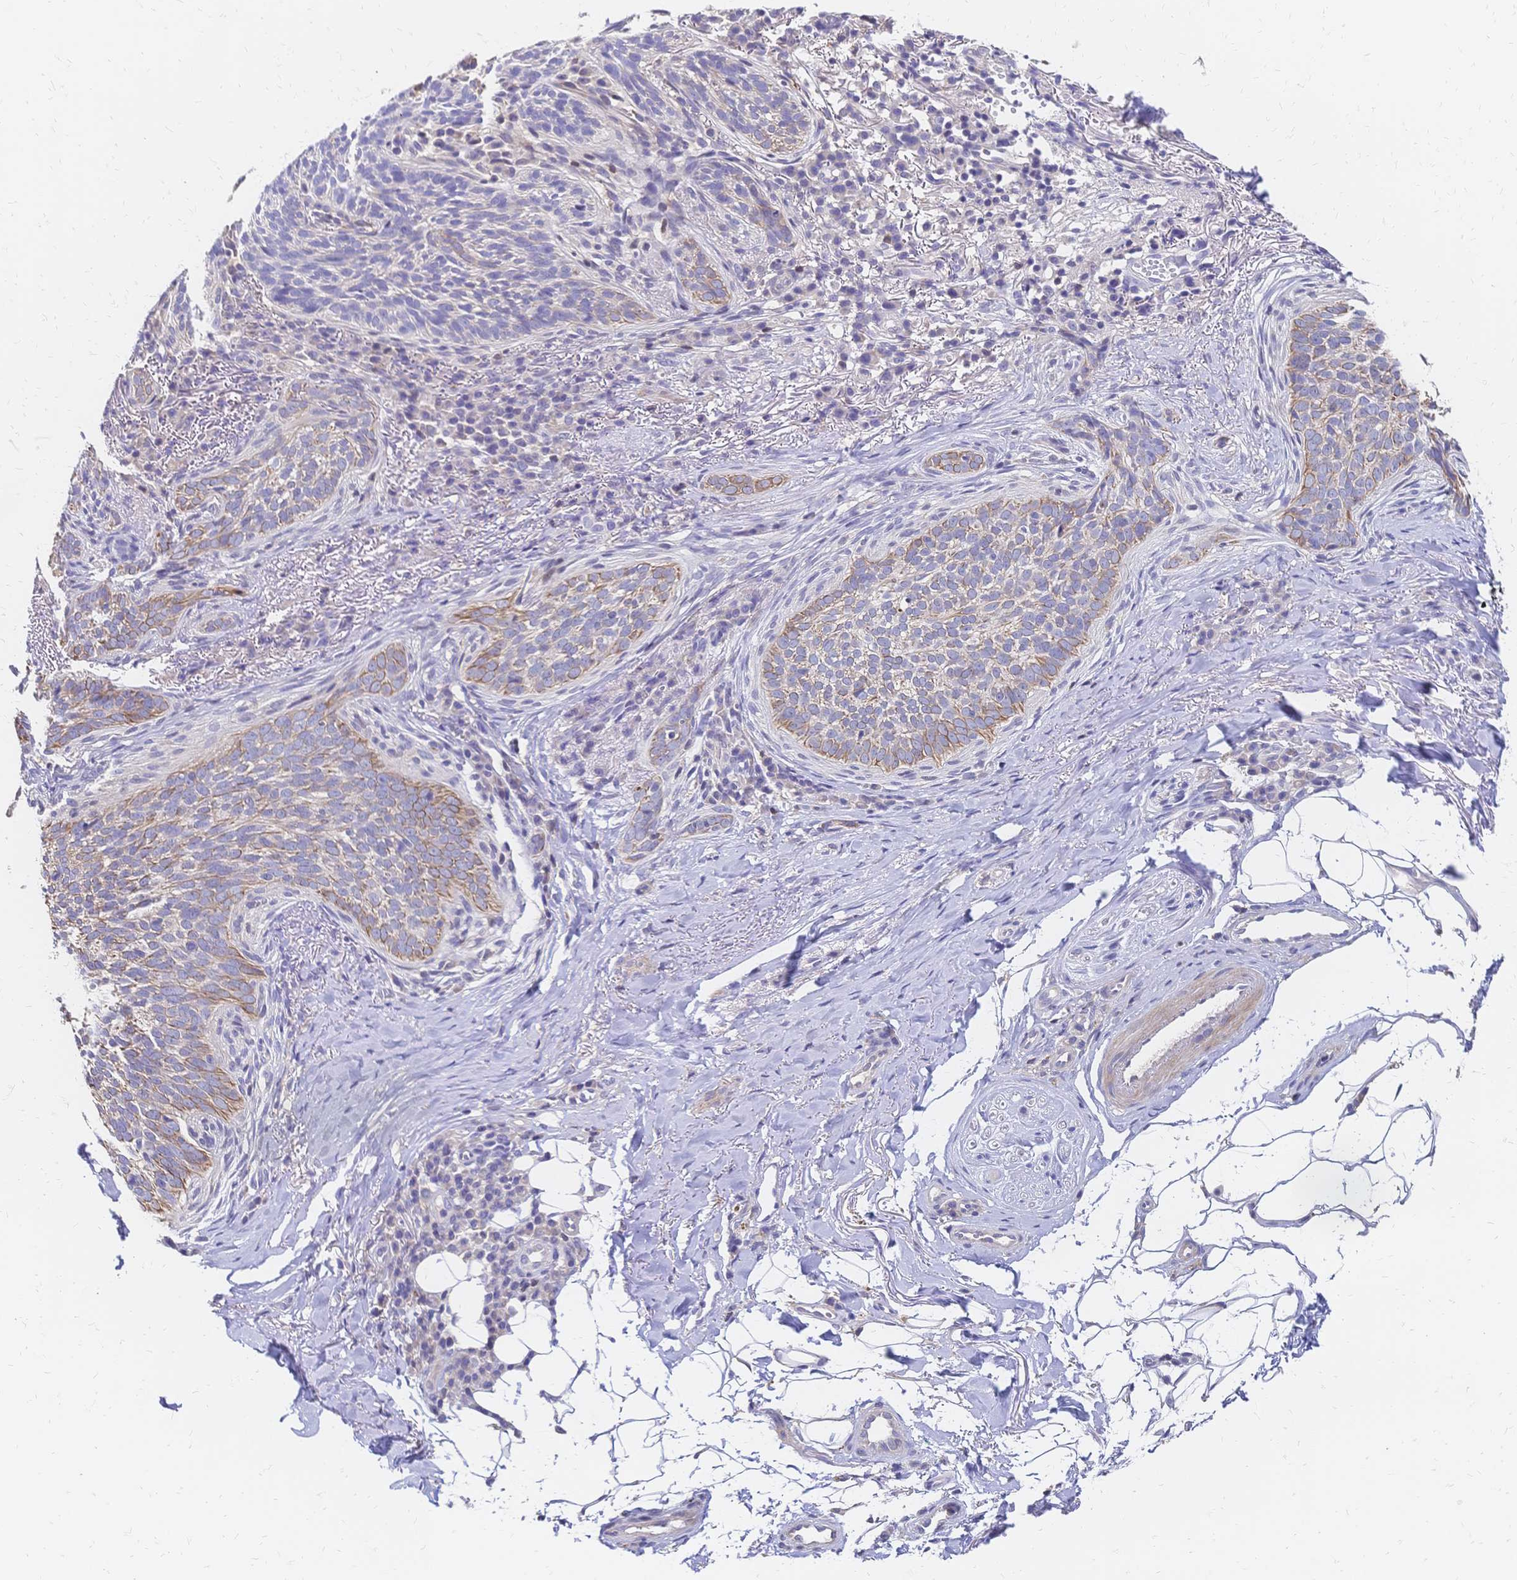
{"staining": {"intensity": "weak", "quantity": "25%-75%", "location": "cytoplasmic/membranous"}, "tissue": "skin cancer", "cell_type": "Tumor cells", "image_type": "cancer", "snomed": [{"axis": "morphology", "description": "Basal cell carcinoma"}, {"axis": "topography", "description": "Skin"}, {"axis": "topography", "description": "Skin of head"}], "caption": "Immunohistochemistry (DAB (3,3'-diaminobenzidine)) staining of skin cancer (basal cell carcinoma) shows weak cytoplasmic/membranous protein staining in about 25%-75% of tumor cells.", "gene": "DTNB", "patient": {"sex": "male", "age": 62}}